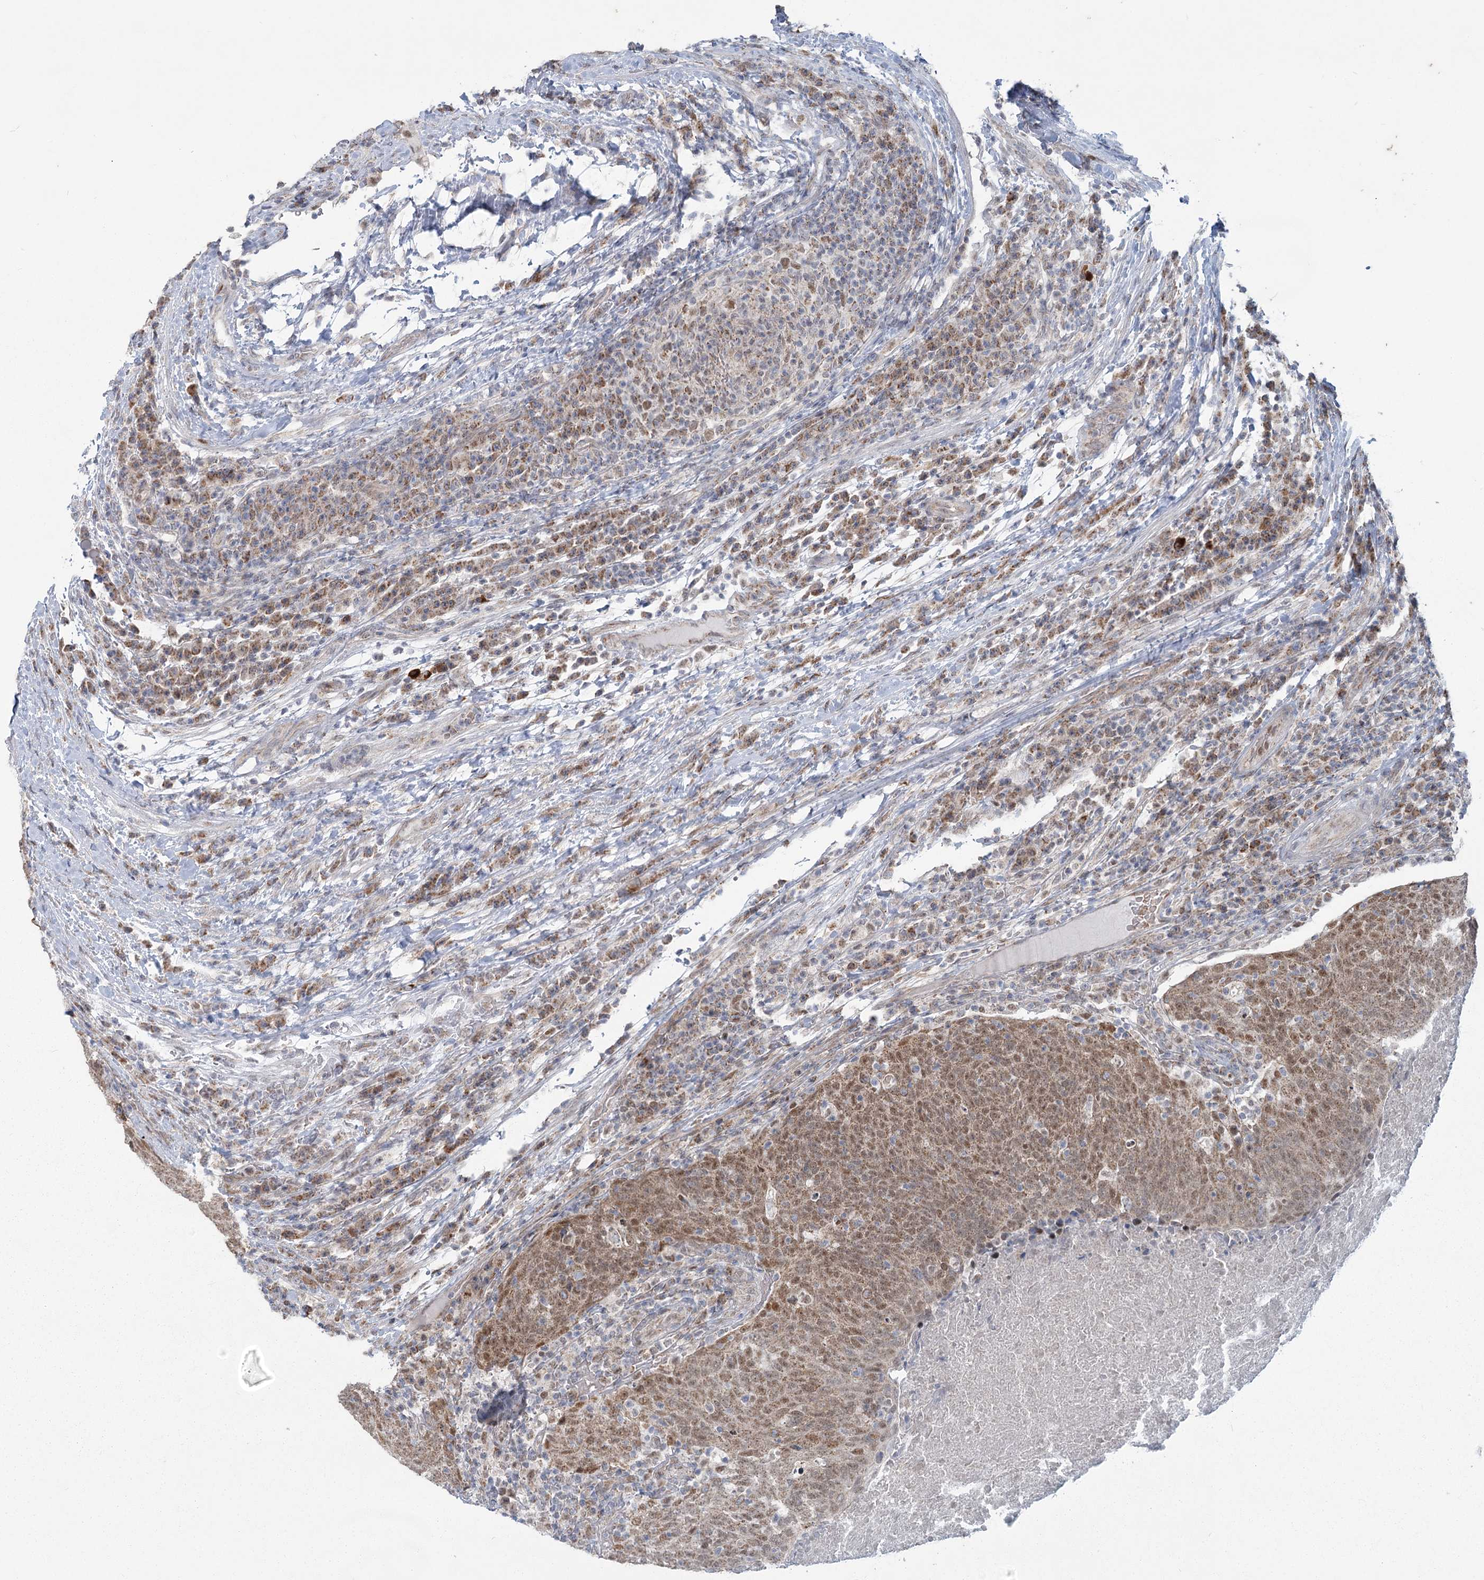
{"staining": {"intensity": "moderate", "quantity": ">75%", "location": "cytoplasmic/membranous,nuclear"}, "tissue": "head and neck cancer", "cell_type": "Tumor cells", "image_type": "cancer", "snomed": [{"axis": "morphology", "description": "Squamous cell carcinoma, NOS"}, {"axis": "morphology", "description": "Squamous cell carcinoma, metastatic, NOS"}, {"axis": "topography", "description": "Lymph node"}, {"axis": "topography", "description": "Head-Neck"}], "caption": "Immunohistochemical staining of head and neck cancer (squamous cell carcinoma) displays moderate cytoplasmic/membranous and nuclear protein staining in approximately >75% of tumor cells. (DAB IHC, brown staining for protein, blue staining for nuclei).", "gene": "MTG1", "patient": {"sex": "male", "age": 62}}